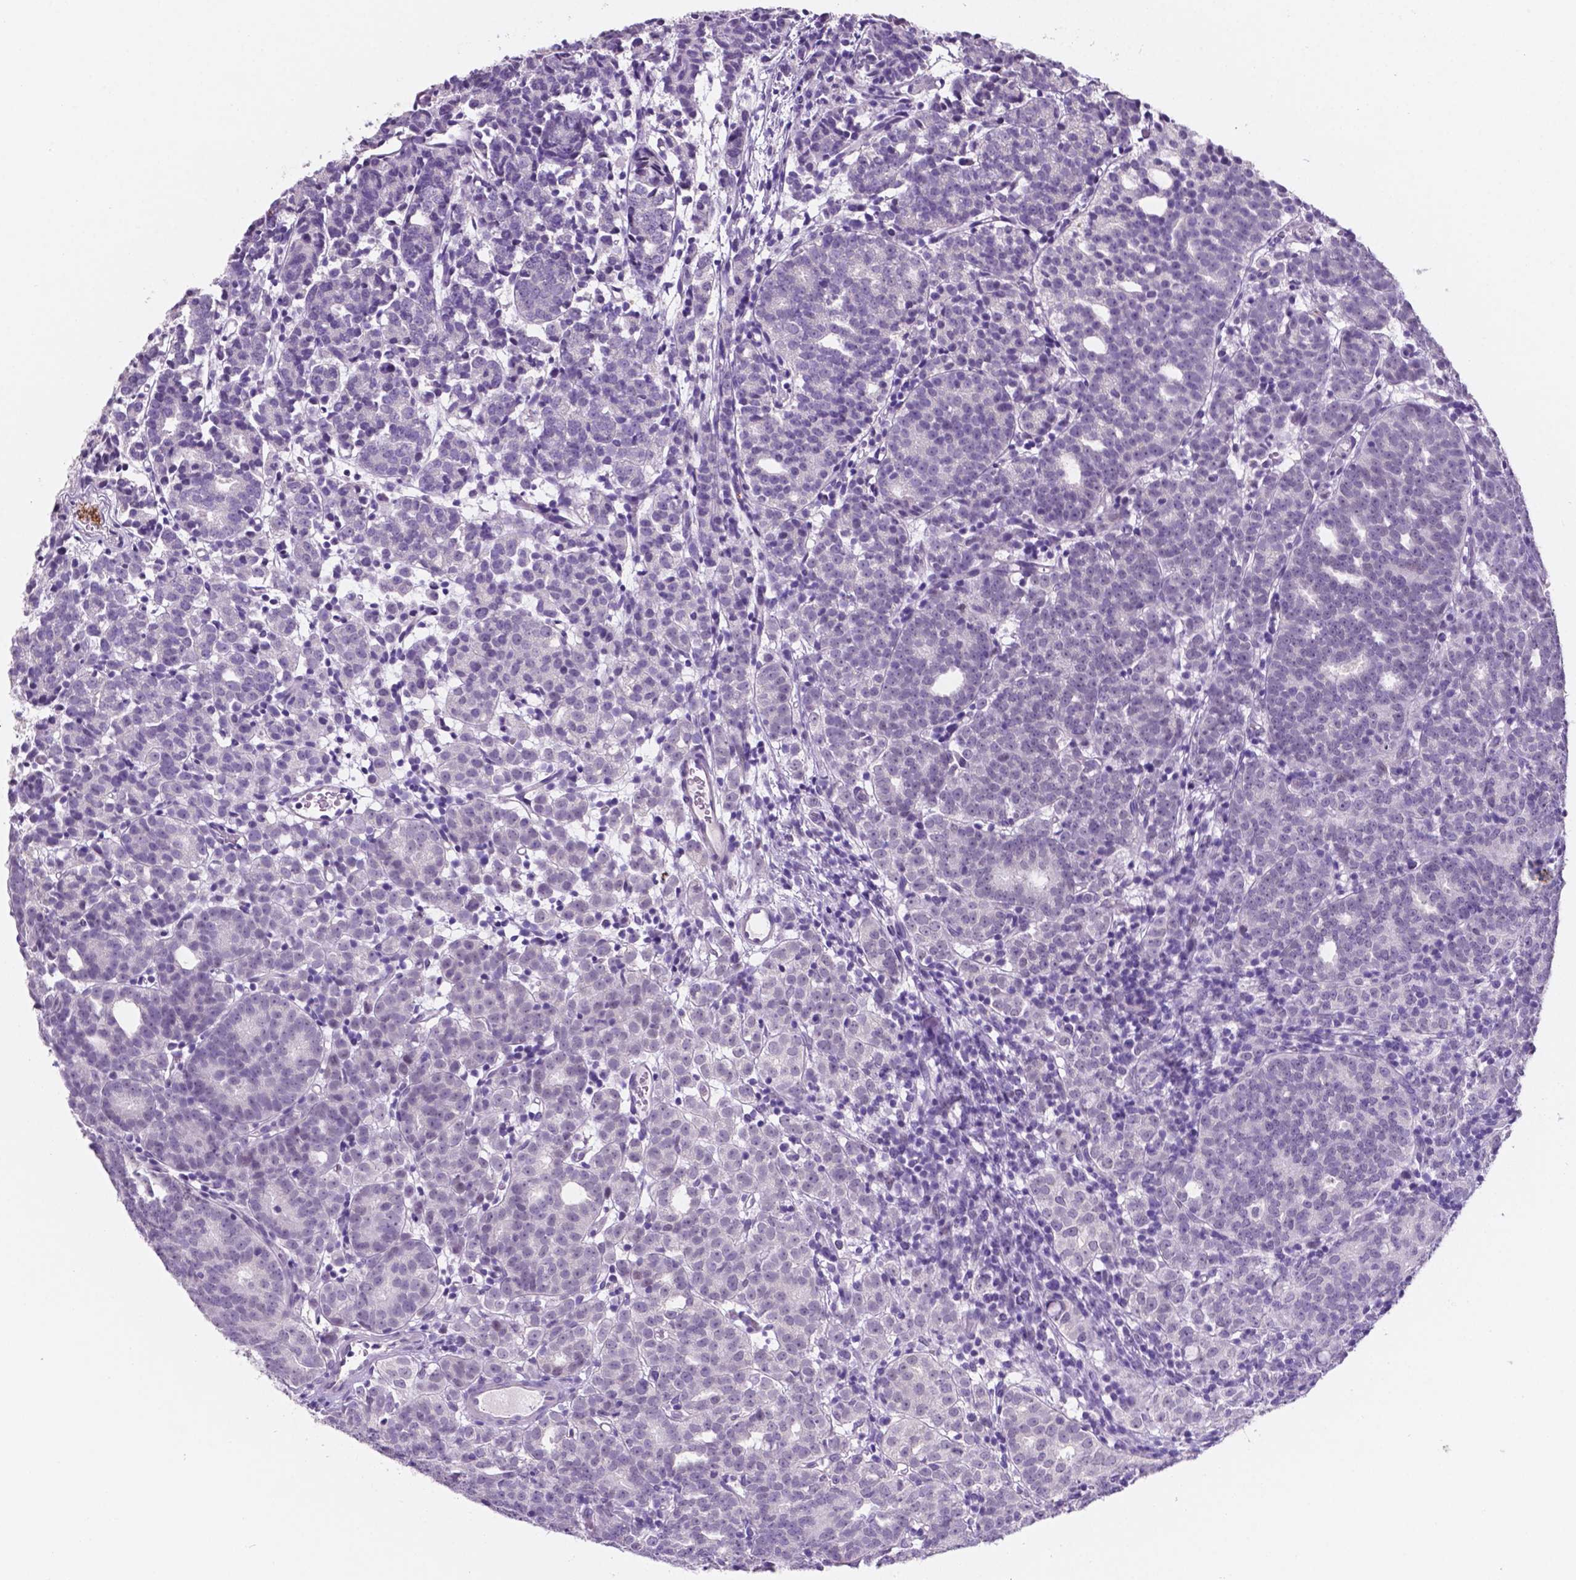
{"staining": {"intensity": "negative", "quantity": "none", "location": "none"}, "tissue": "prostate cancer", "cell_type": "Tumor cells", "image_type": "cancer", "snomed": [{"axis": "morphology", "description": "Adenocarcinoma, High grade"}, {"axis": "topography", "description": "Prostate"}], "caption": "Immunohistochemistry image of human high-grade adenocarcinoma (prostate) stained for a protein (brown), which exhibits no expression in tumor cells.", "gene": "EBLN2", "patient": {"sex": "male", "age": 53}}